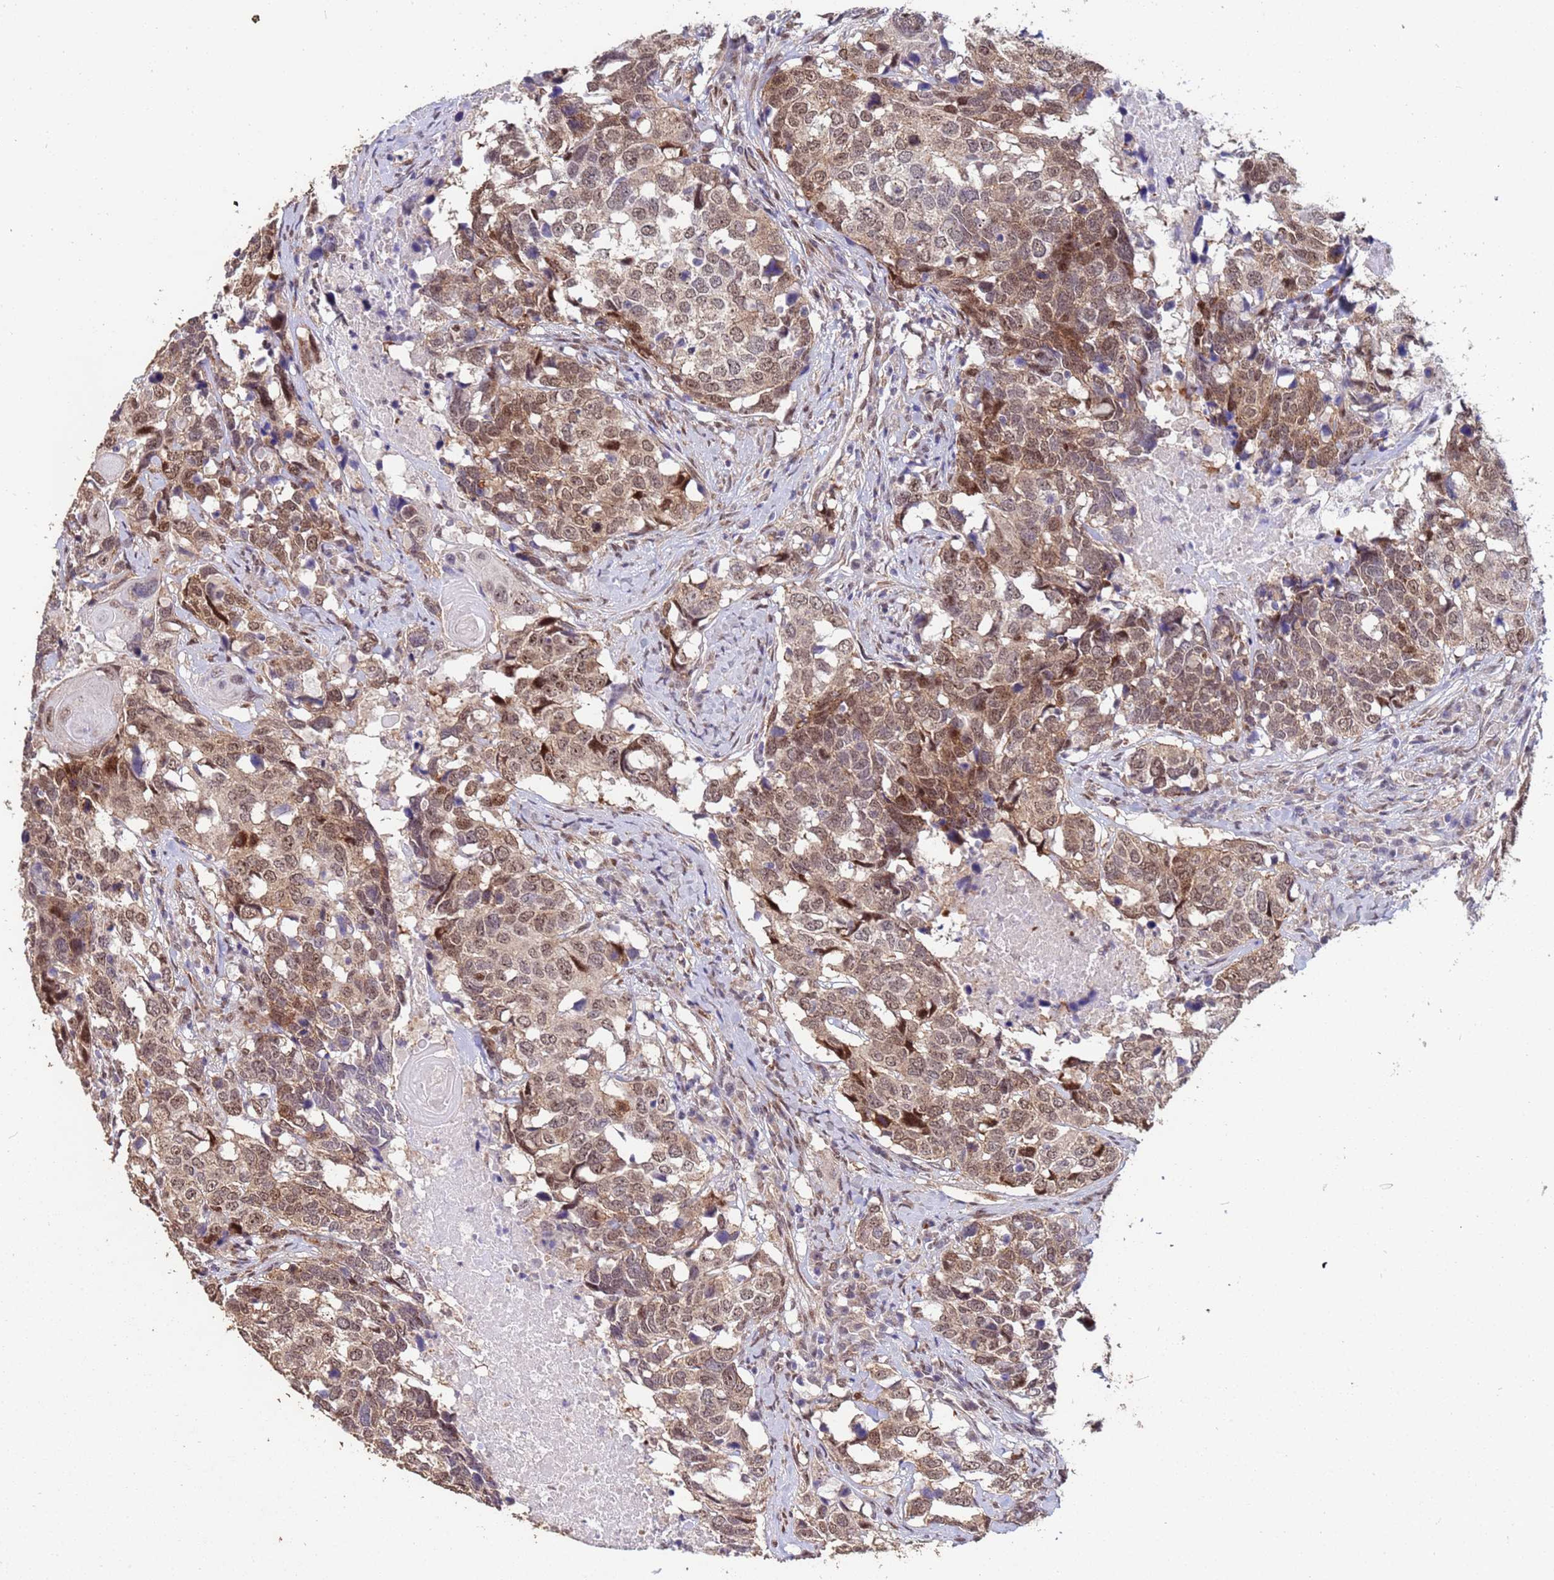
{"staining": {"intensity": "moderate", "quantity": ">75%", "location": "cytoplasmic/membranous,nuclear"}, "tissue": "head and neck cancer", "cell_type": "Tumor cells", "image_type": "cancer", "snomed": [{"axis": "morphology", "description": "Squamous cell carcinoma, NOS"}, {"axis": "topography", "description": "Head-Neck"}], "caption": "A medium amount of moderate cytoplasmic/membranous and nuclear staining is seen in about >75% of tumor cells in head and neck cancer (squamous cell carcinoma) tissue. The protein of interest is shown in brown color, while the nuclei are stained blue.", "gene": "TRIP6", "patient": {"sex": "male", "age": 66}}